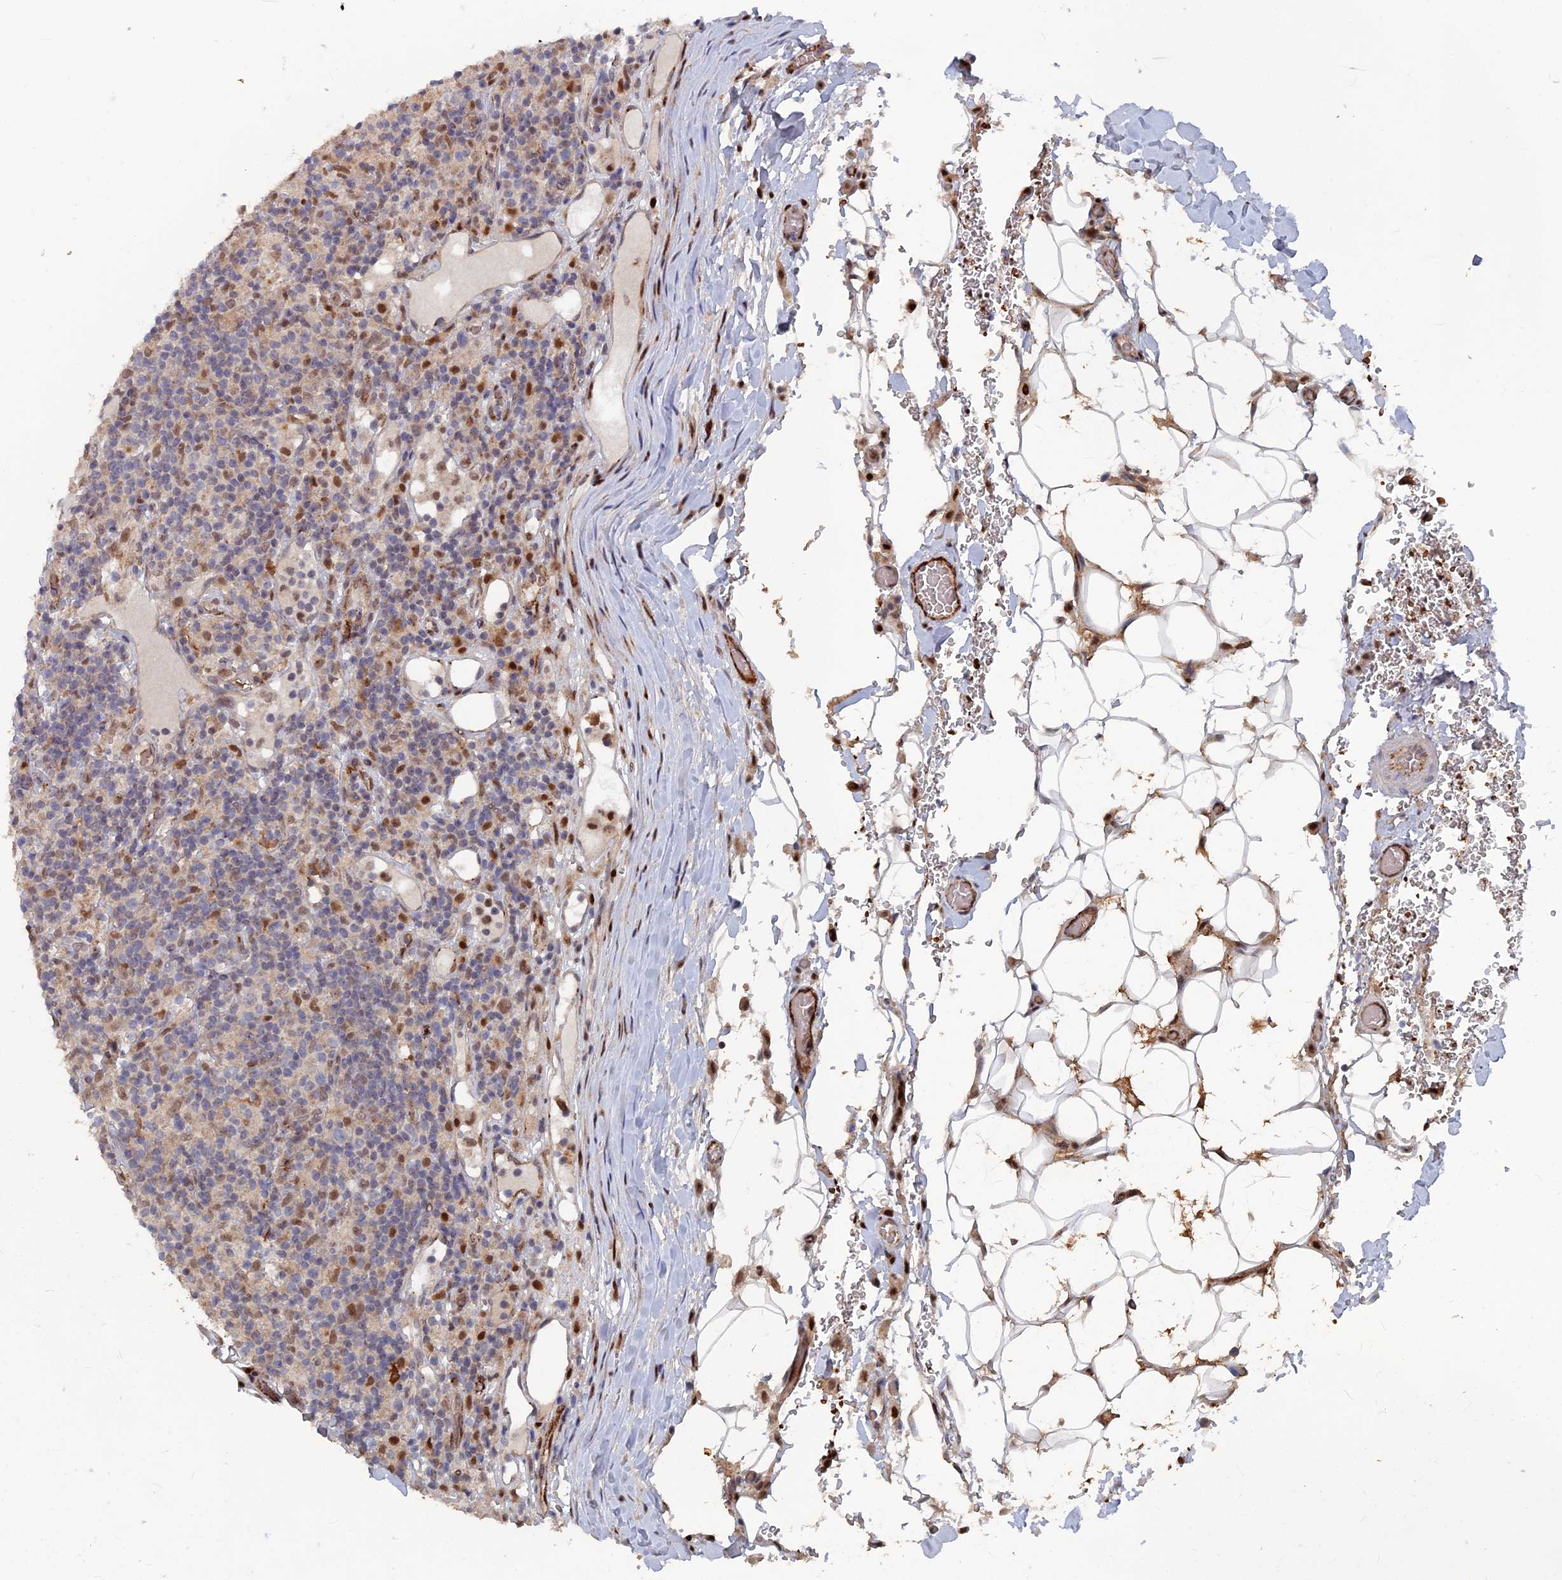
{"staining": {"intensity": "negative", "quantity": "none", "location": "none"}, "tissue": "lymphoma", "cell_type": "Tumor cells", "image_type": "cancer", "snomed": [{"axis": "morphology", "description": "Hodgkin's disease, NOS"}, {"axis": "topography", "description": "Lymph node"}], "caption": "Immunohistochemistry (IHC) of Hodgkin's disease reveals no expression in tumor cells. (DAB immunohistochemistry (IHC) with hematoxylin counter stain).", "gene": "SH3D21", "patient": {"sex": "male", "age": 70}}